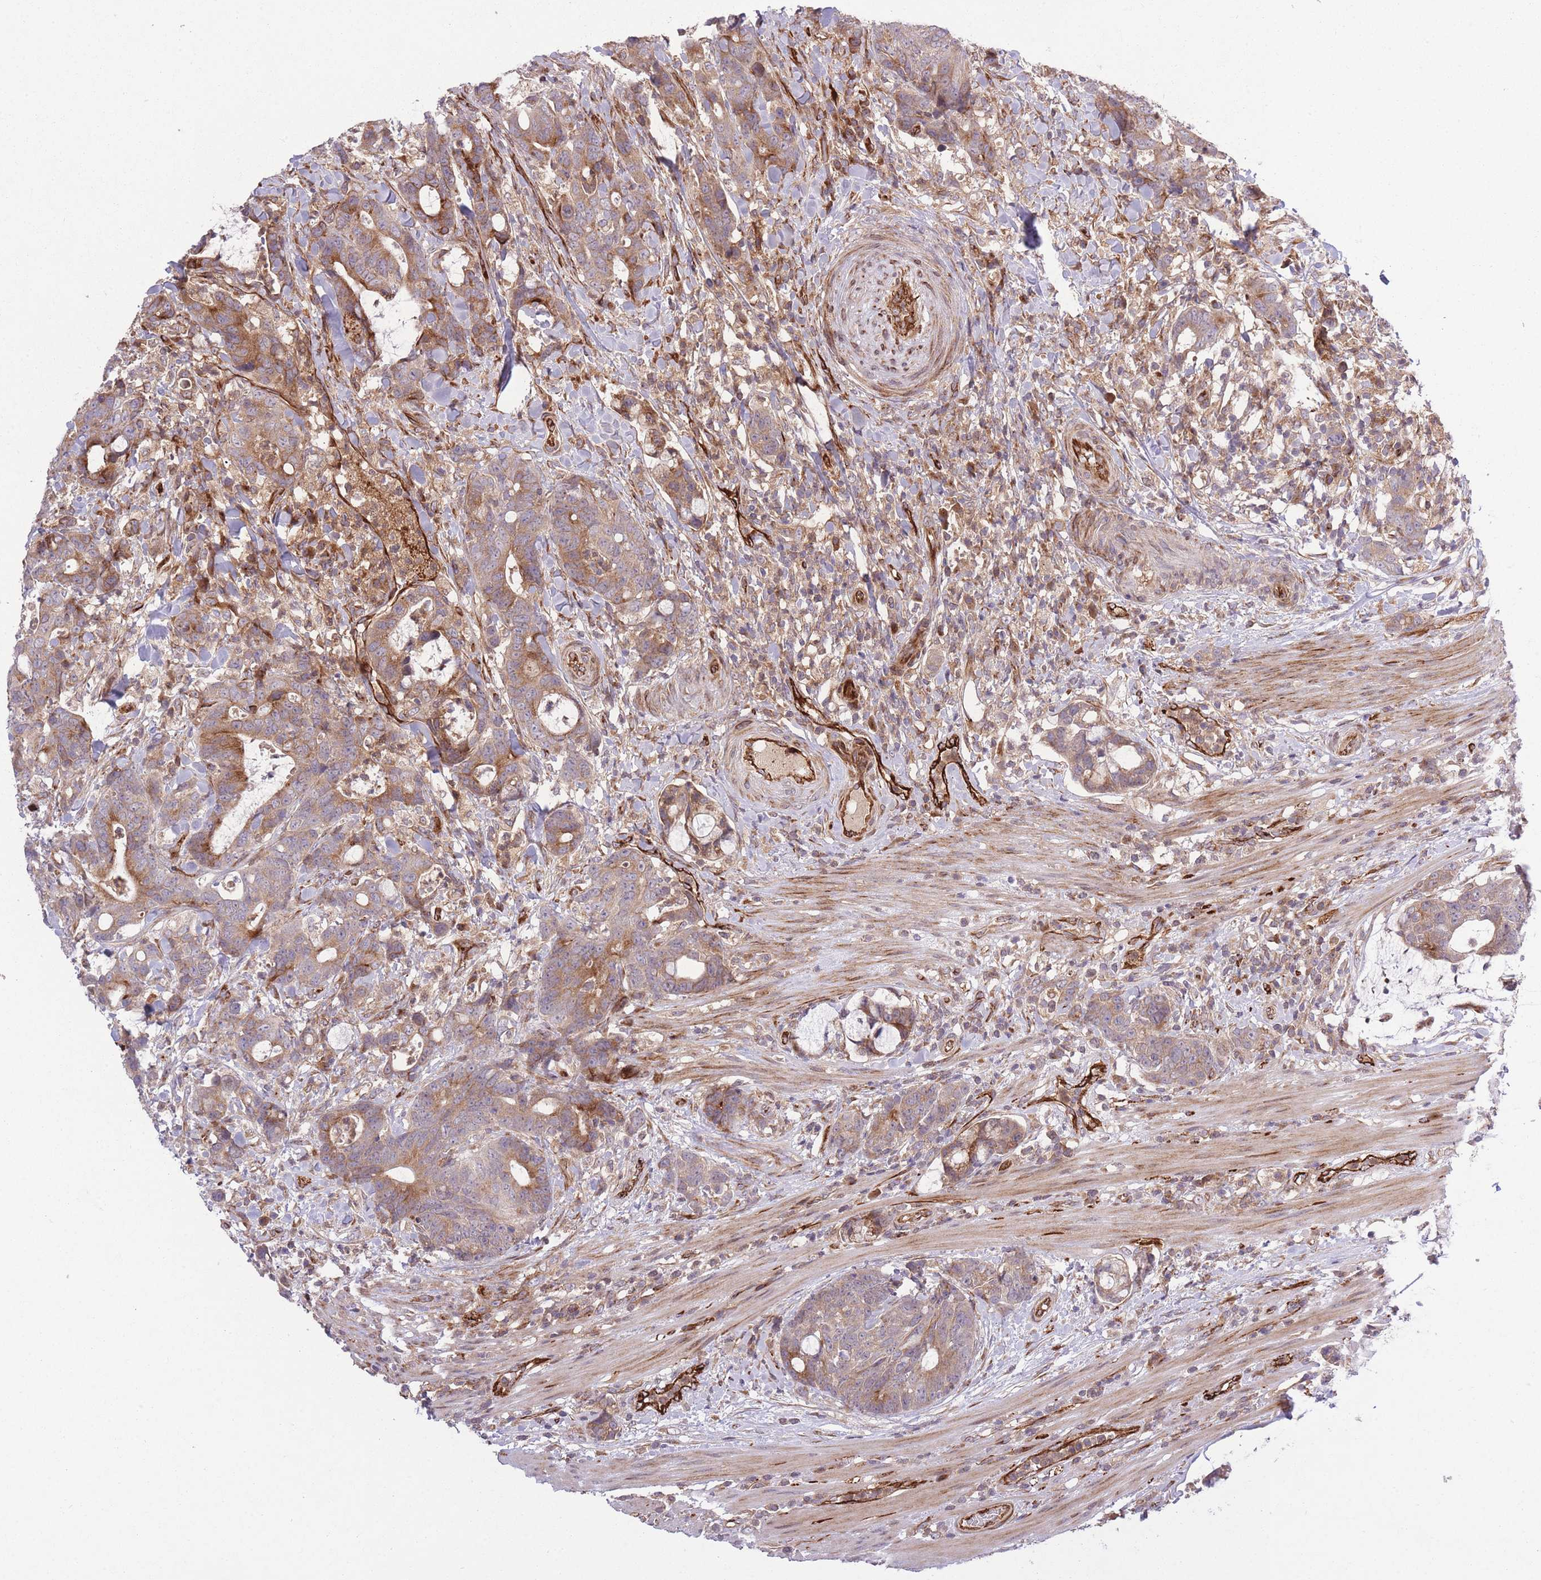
{"staining": {"intensity": "moderate", "quantity": ">75%", "location": "cytoplasmic/membranous"}, "tissue": "colorectal cancer", "cell_type": "Tumor cells", "image_type": "cancer", "snomed": [{"axis": "morphology", "description": "Adenocarcinoma, NOS"}, {"axis": "topography", "description": "Colon"}], "caption": "Colorectal adenocarcinoma stained for a protein (brown) reveals moderate cytoplasmic/membranous positive expression in approximately >75% of tumor cells.", "gene": "CISH", "patient": {"sex": "female", "age": 82}}